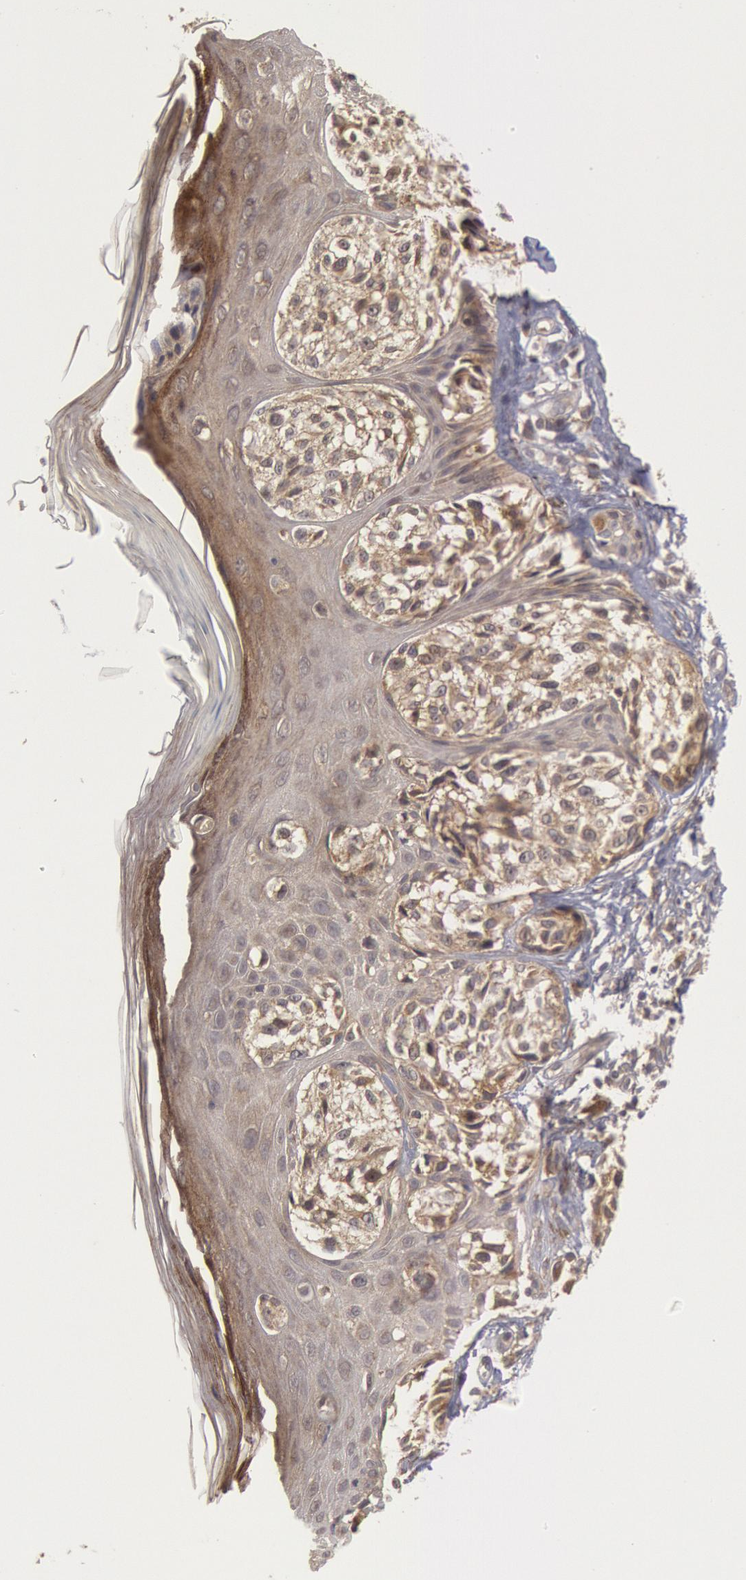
{"staining": {"intensity": "weak", "quantity": "25%-75%", "location": "cytoplasmic/membranous"}, "tissue": "melanoma", "cell_type": "Tumor cells", "image_type": "cancer", "snomed": [{"axis": "morphology", "description": "Malignant melanoma, NOS"}, {"axis": "topography", "description": "Skin"}], "caption": "Protein staining by IHC demonstrates weak cytoplasmic/membranous positivity in about 25%-75% of tumor cells in melanoma.", "gene": "BRAF", "patient": {"sex": "male", "age": 57}}